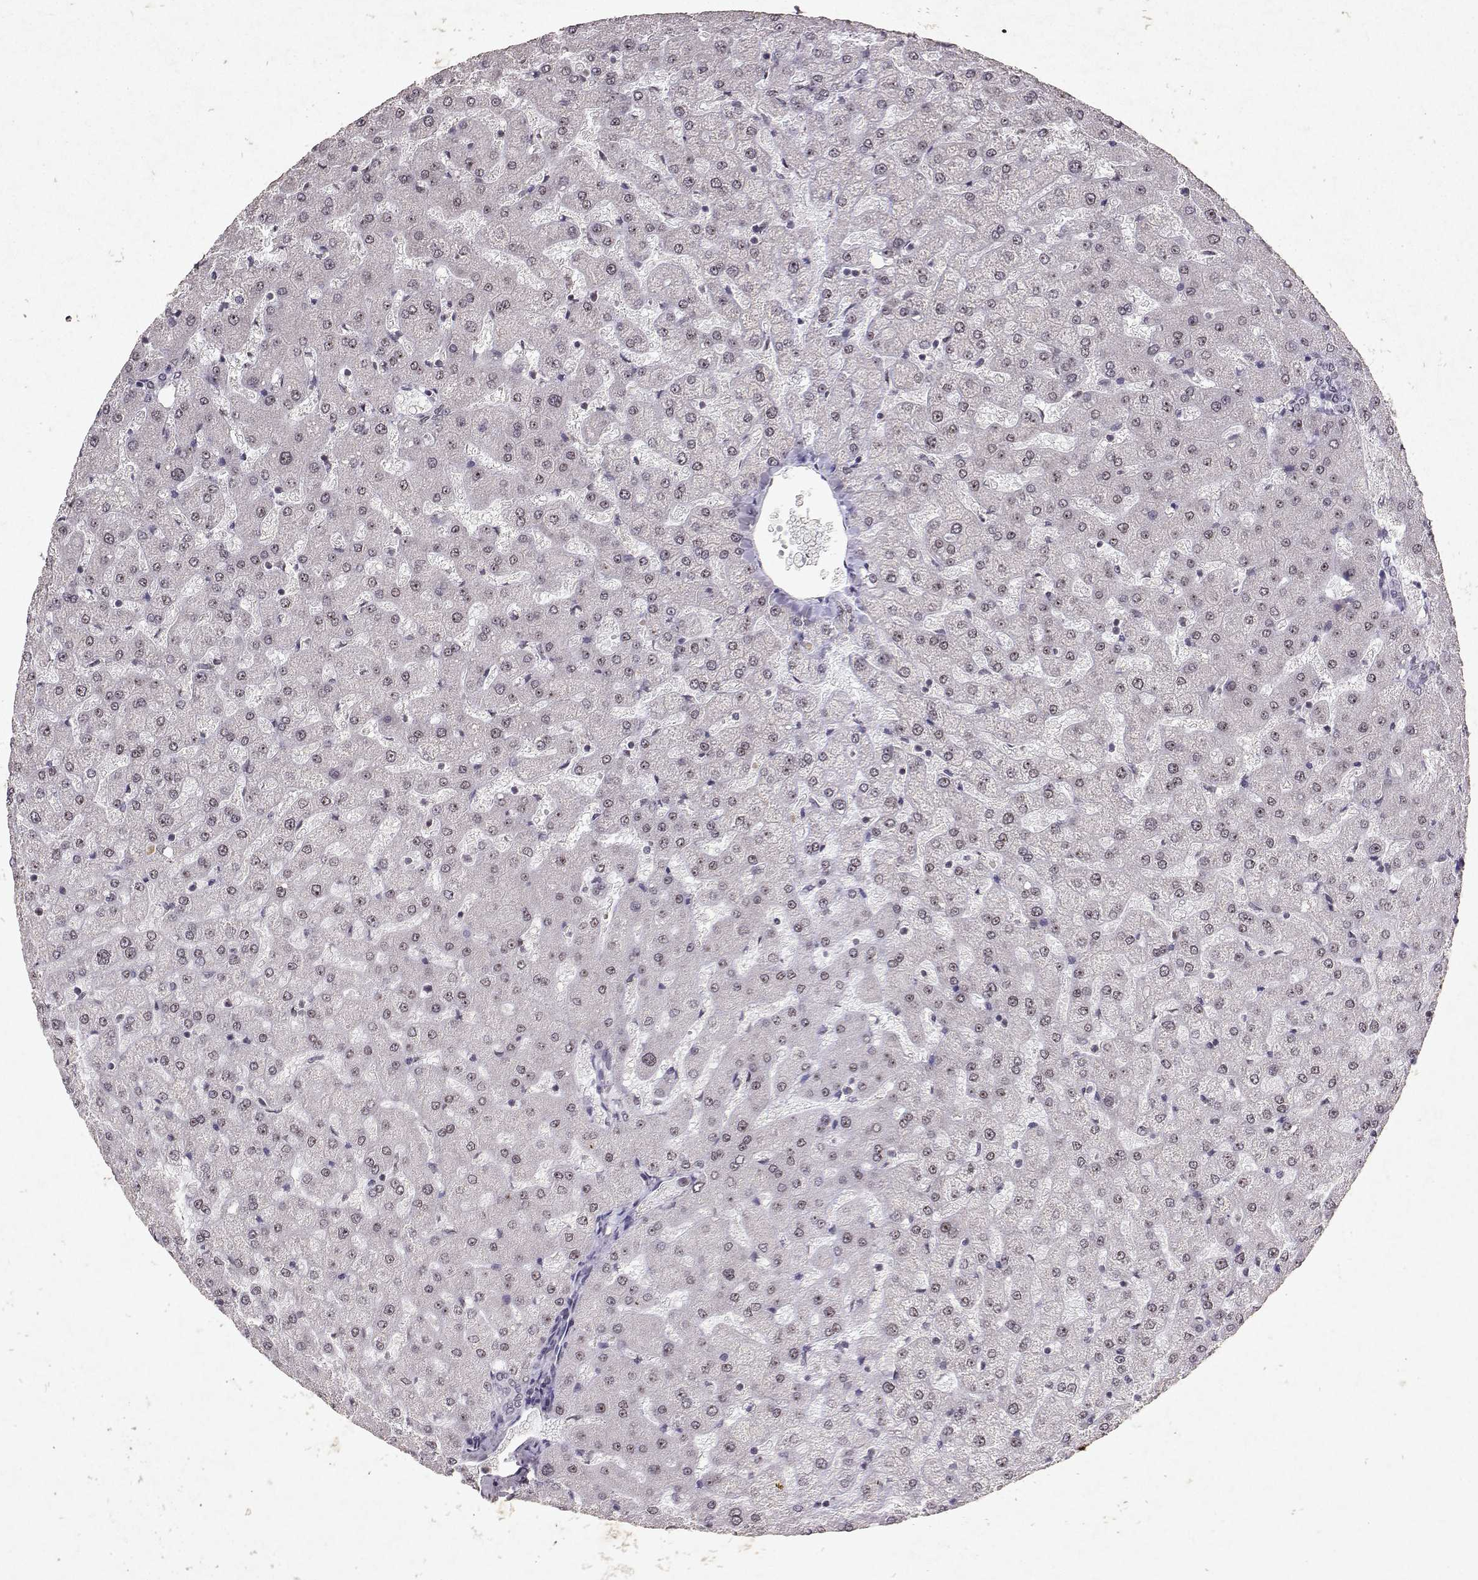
{"staining": {"intensity": "negative", "quantity": "none", "location": "none"}, "tissue": "liver", "cell_type": "Cholangiocytes", "image_type": "normal", "snomed": [{"axis": "morphology", "description": "Normal tissue, NOS"}, {"axis": "topography", "description": "Liver"}], "caption": "IHC of unremarkable human liver demonstrates no staining in cholangiocytes.", "gene": "DDX56", "patient": {"sex": "female", "age": 50}}